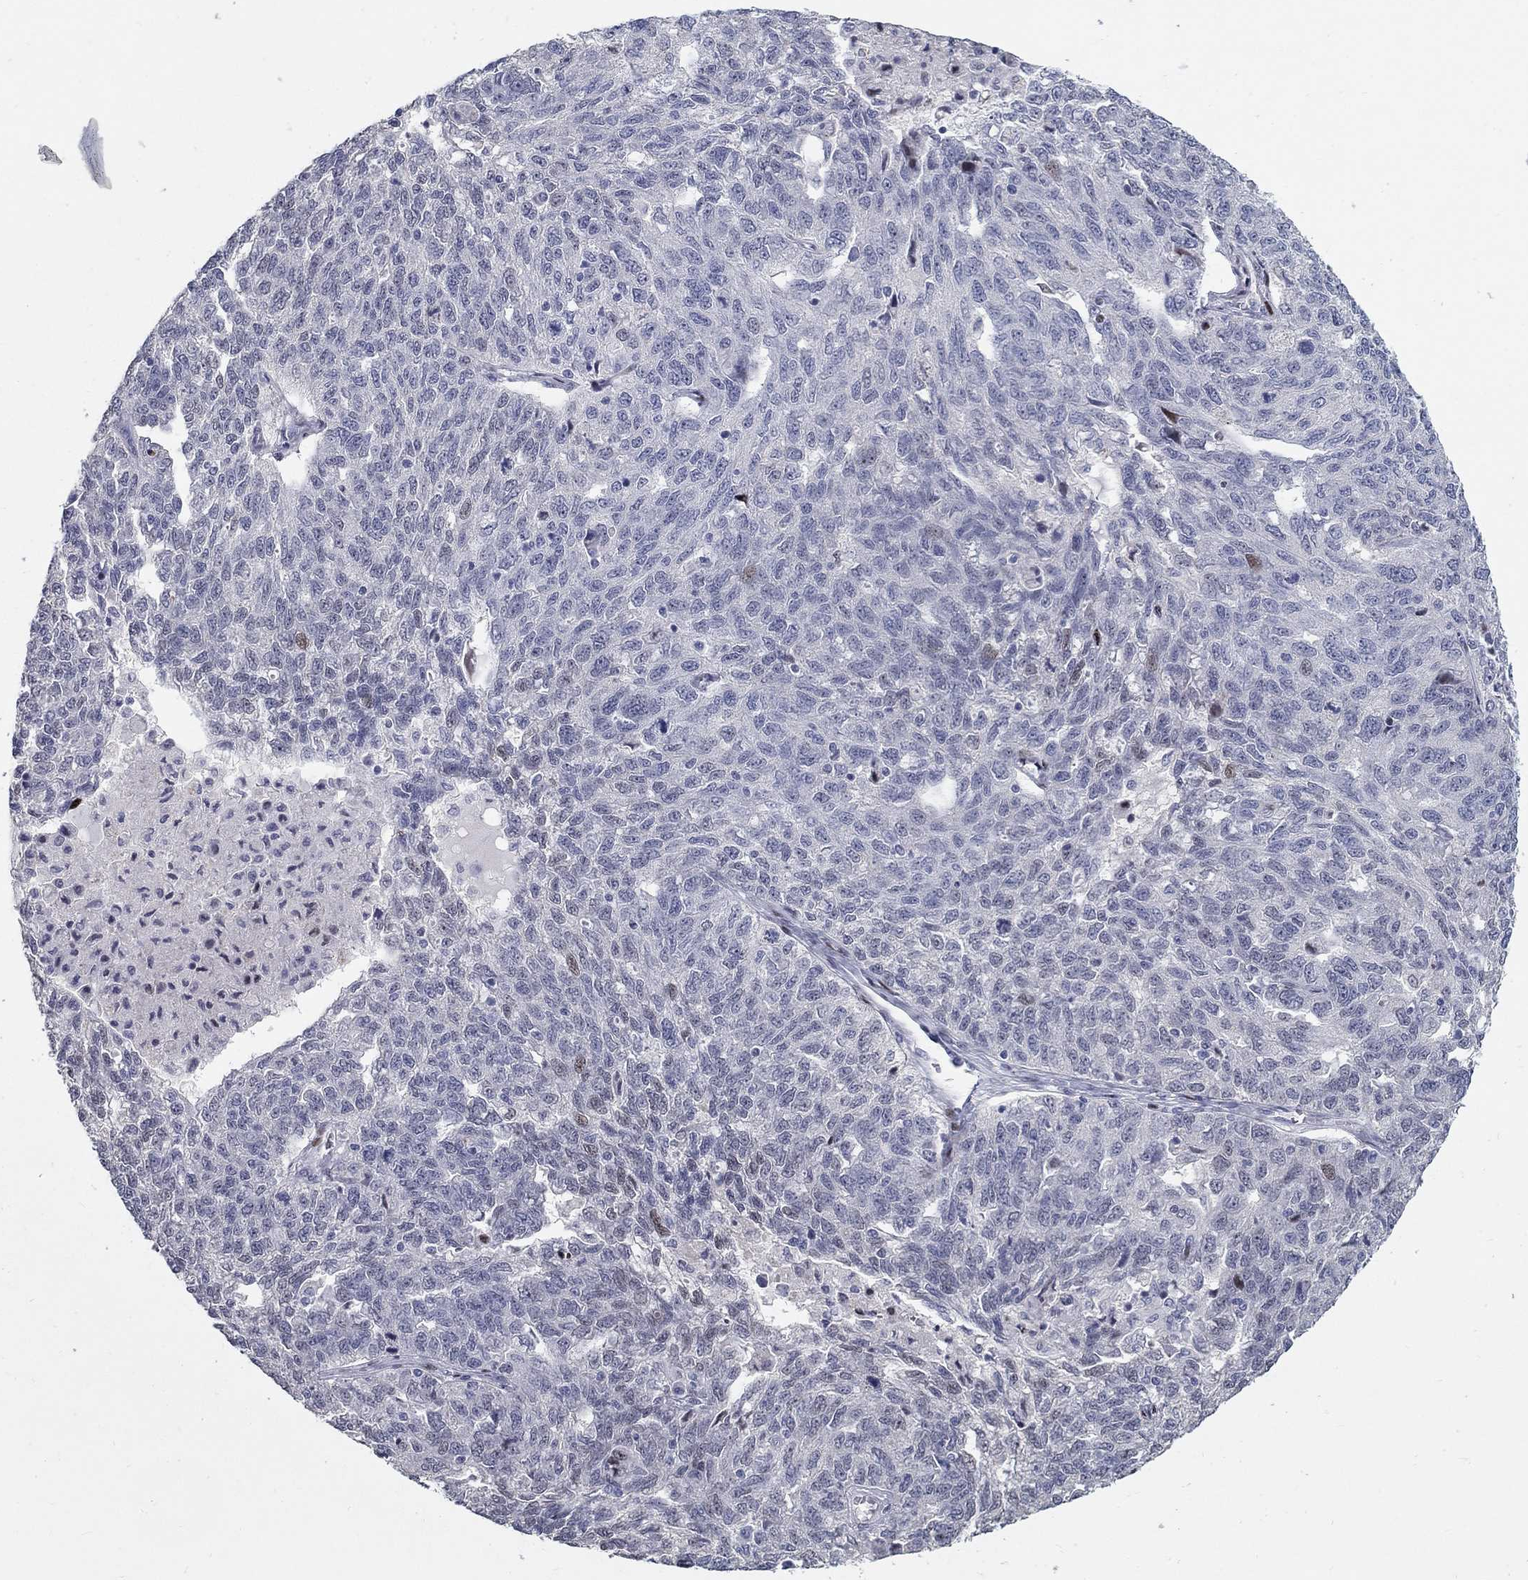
{"staining": {"intensity": "negative", "quantity": "none", "location": "none"}, "tissue": "ovarian cancer", "cell_type": "Tumor cells", "image_type": "cancer", "snomed": [{"axis": "morphology", "description": "Cystadenocarcinoma, serous, NOS"}, {"axis": "topography", "description": "Ovary"}], "caption": "Photomicrograph shows no protein expression in tumor cells of serous cystadenocarcinoma (ovarian) tissue.", "gene": "RAPGEF5", "patient": {"sex": "female", "age": 71}}